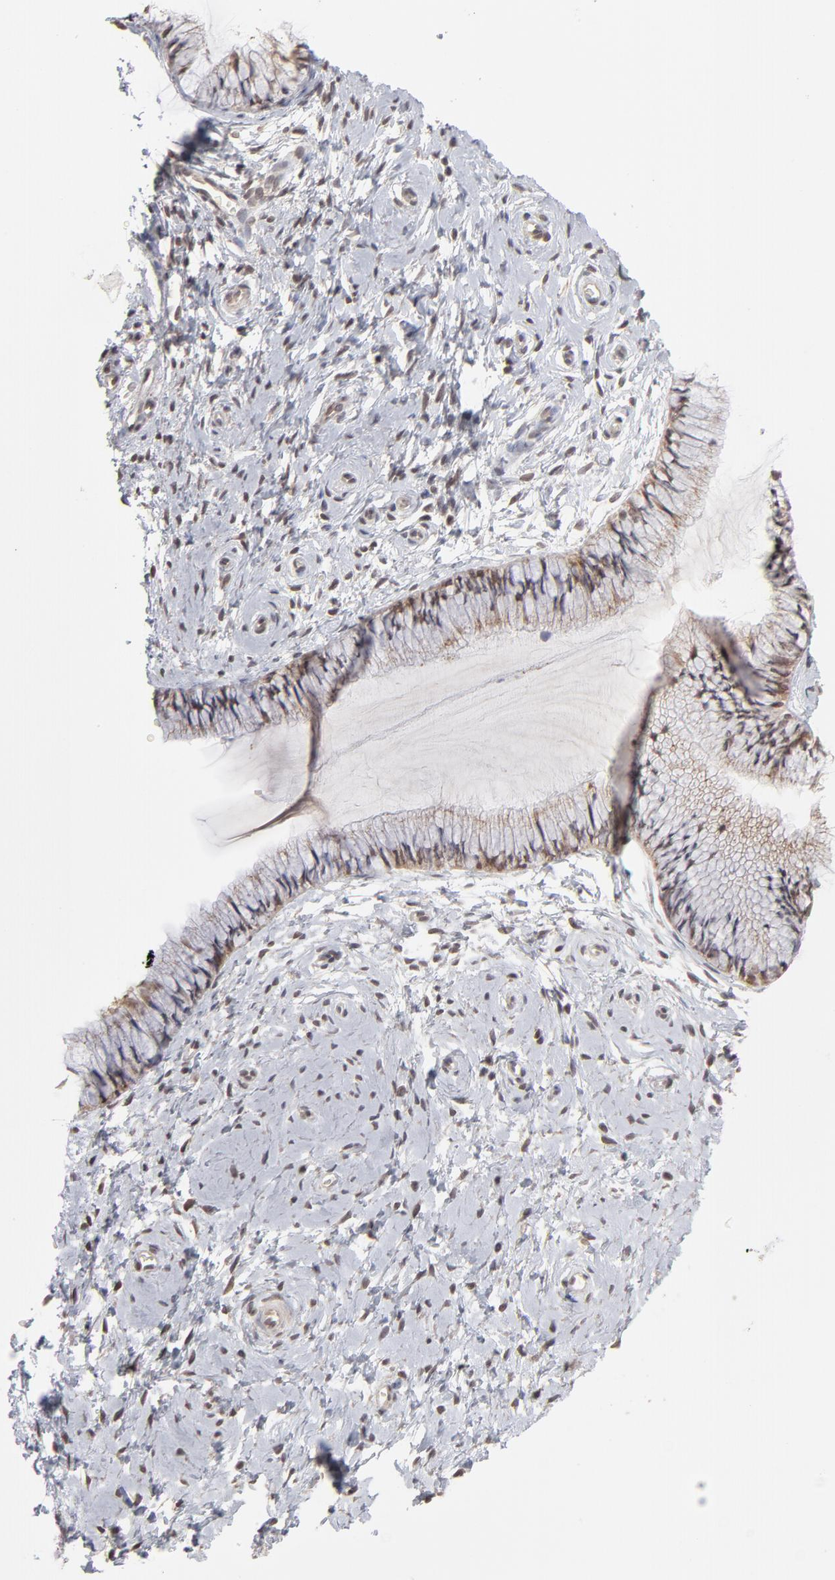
{"staining": {"intensity": "moderate", "quantity": ">75%", "location": "cytoplasmic/membranous"}, "tissue": "cervix", "cell_type": "Glandular cells", "image_type": "normal", "snomed": [{"axis": "morphology", "description": "Normal tissue, NOS"}, {"axis": "topography", "description": "Cervix"}], "caption": "Moderate cytoplasmic/membranous positivity for a protein is appreciated in about >75% of glandular cells of benign cervix using immunohistochemistry (IHC).", "gene": "ARIH1", "patient": {"sex": "female", "age": 46}}